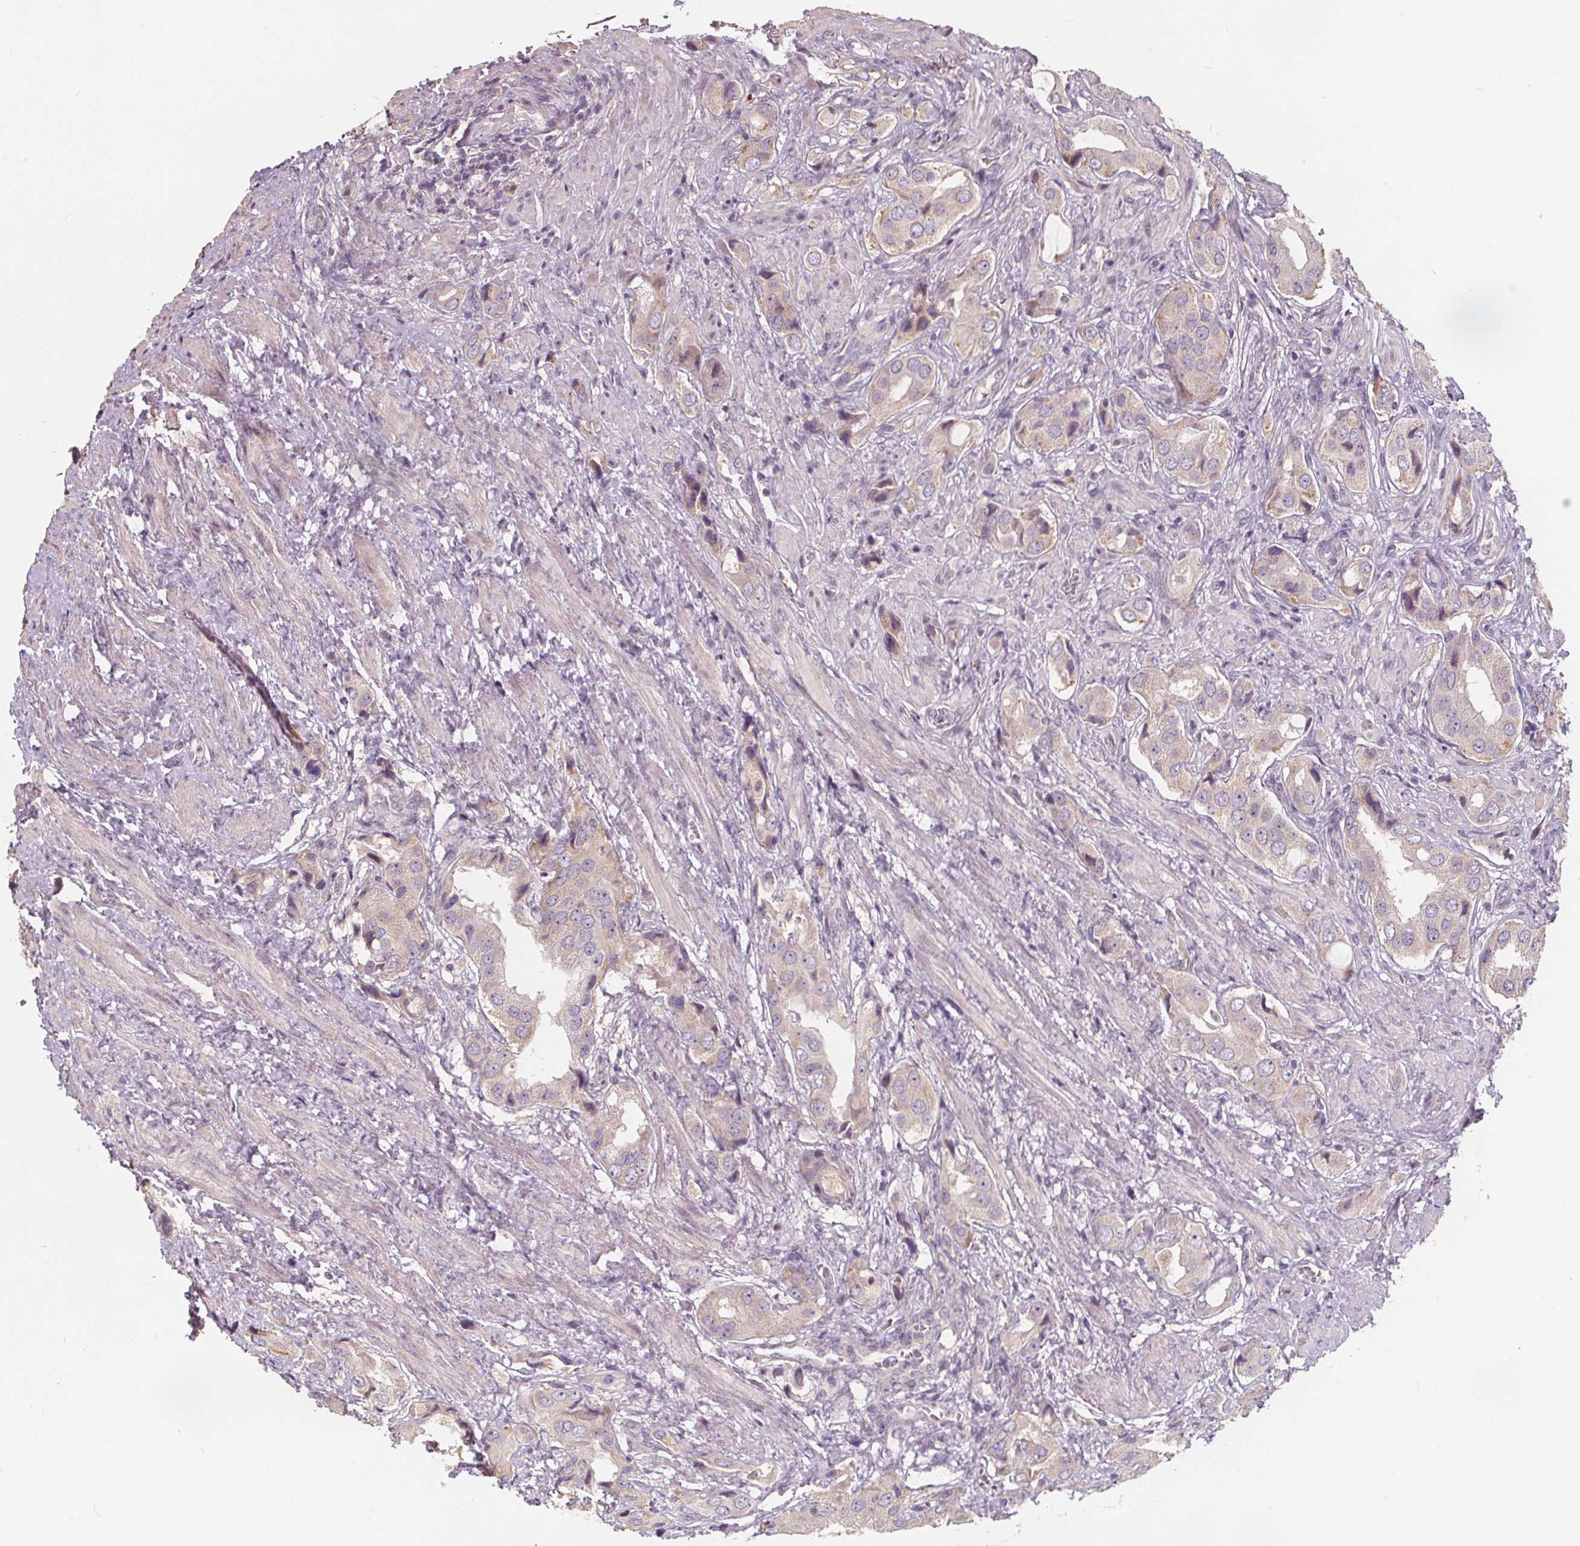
{"staining": {"intensity": "negative", "quantity": "none", "location": "none"}, "tissue": "prostate cancer", "cell_type": "Tumor cells", "image_type": "cancer", "snomed": [{"axis": "morphology", "description": "Adenocarcinoma, NOS"}, {"axis": "topography", "description": "Prostate"}], "caption": "IHC of human prostate cancer (adenocarcinoma) shows no expression in tumor cells.", "gene": "DRC3", "patient": {"sex": "male", "age": 63}}